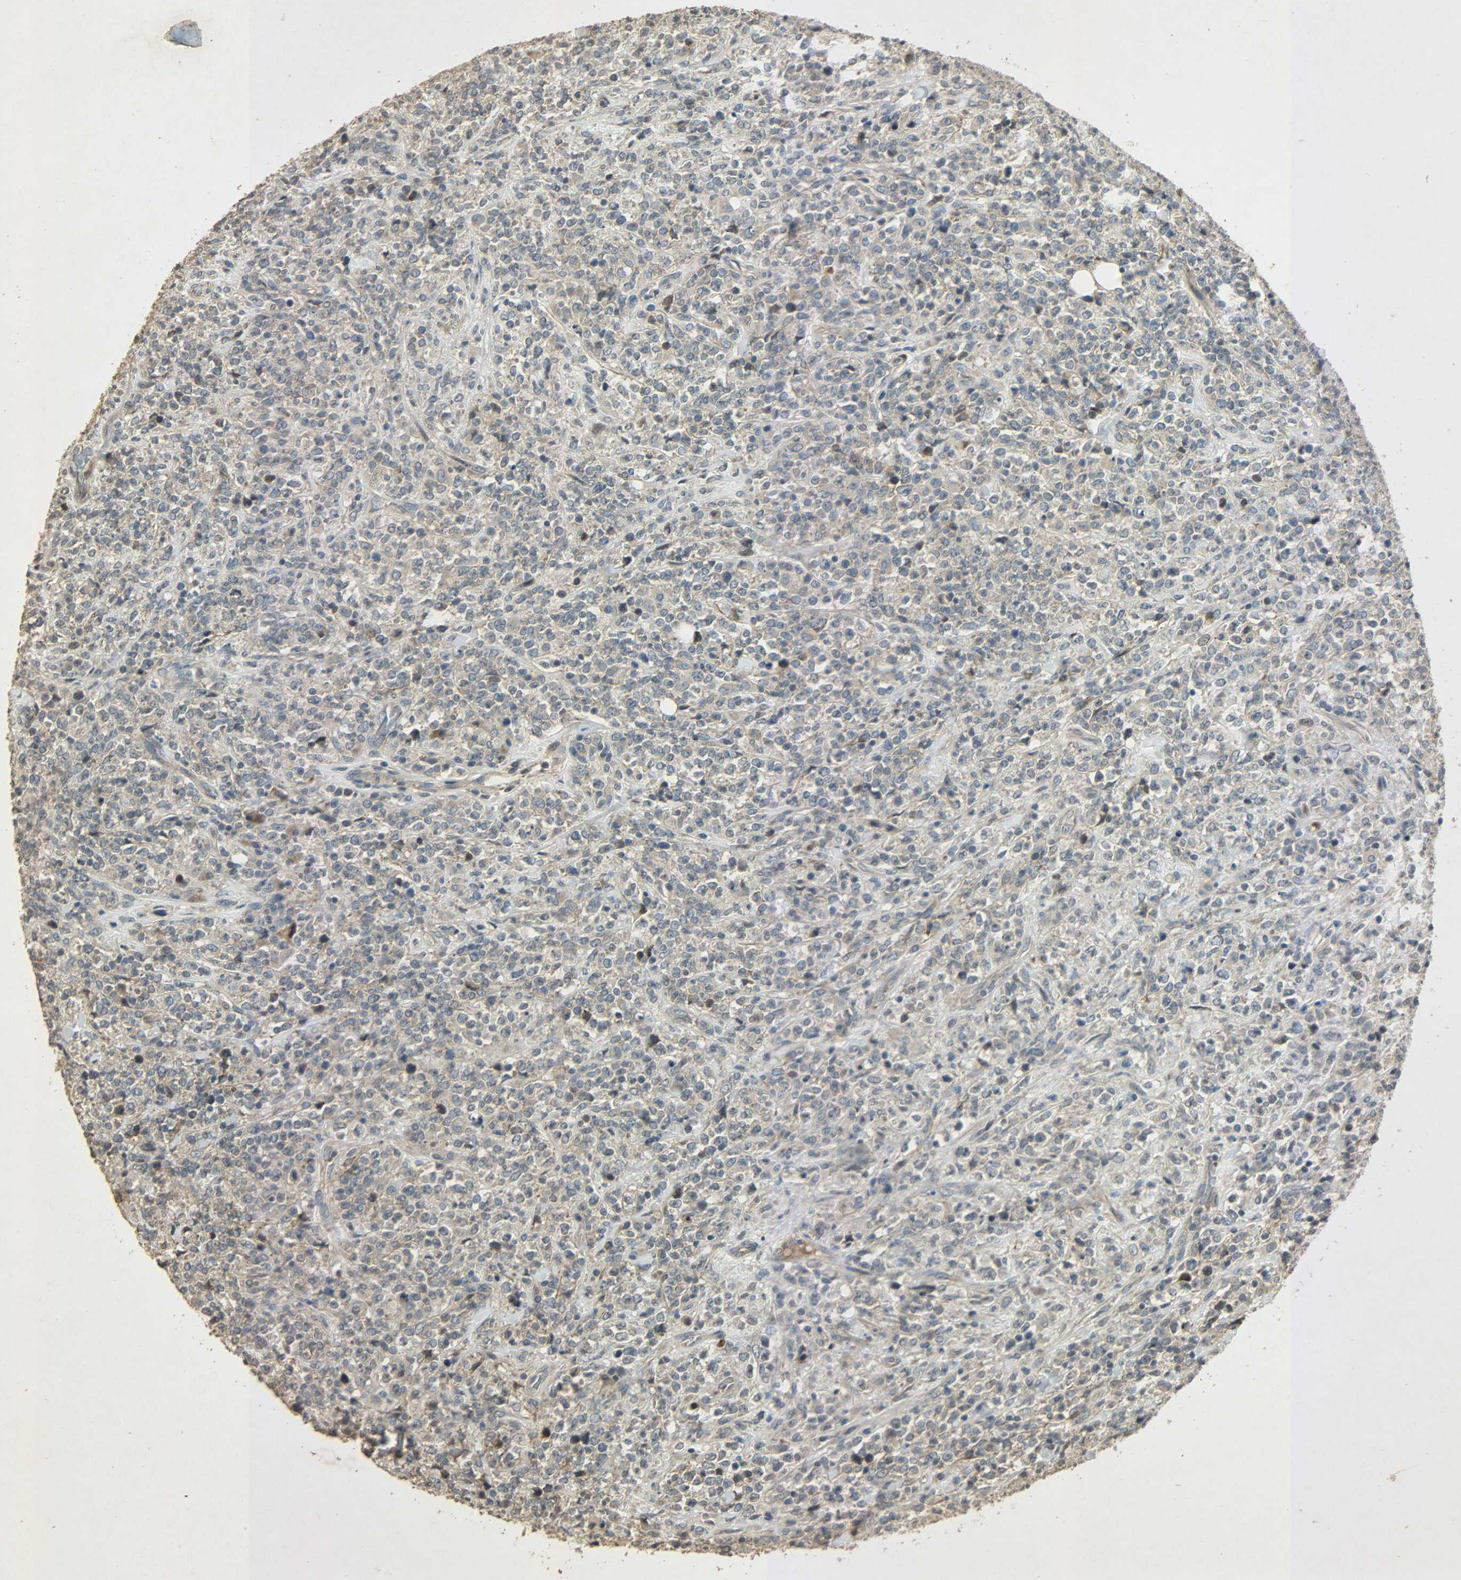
{"staining": {"intensity": "weak", "quantity": ">75%", "location": "cytoplasmic/membranous"}, "tissue": "lymphoma", "cell_type": "Tumor cells", "image_type": "cancer", "snomed": [{"axis": "morphology", "description": "Malignant lymphoma, non-Hodgkin's type, High grade"}, {"axis": "topography", "description": "Soft tissue"}], "caption": "Immunohistochemical staining of human lymphoma reveals low levels of weak cytoplasmic/membranous staining in about >75% of tumor cells. The protein of interest is stained brown, and the nuclei are stained in blue (DAB (3,3'-diaminobenzidine) IHC with brightfield microscopy, high magnification).", "gene": "ATP2B1", "patient": {"sex": "male", "age": 18}}